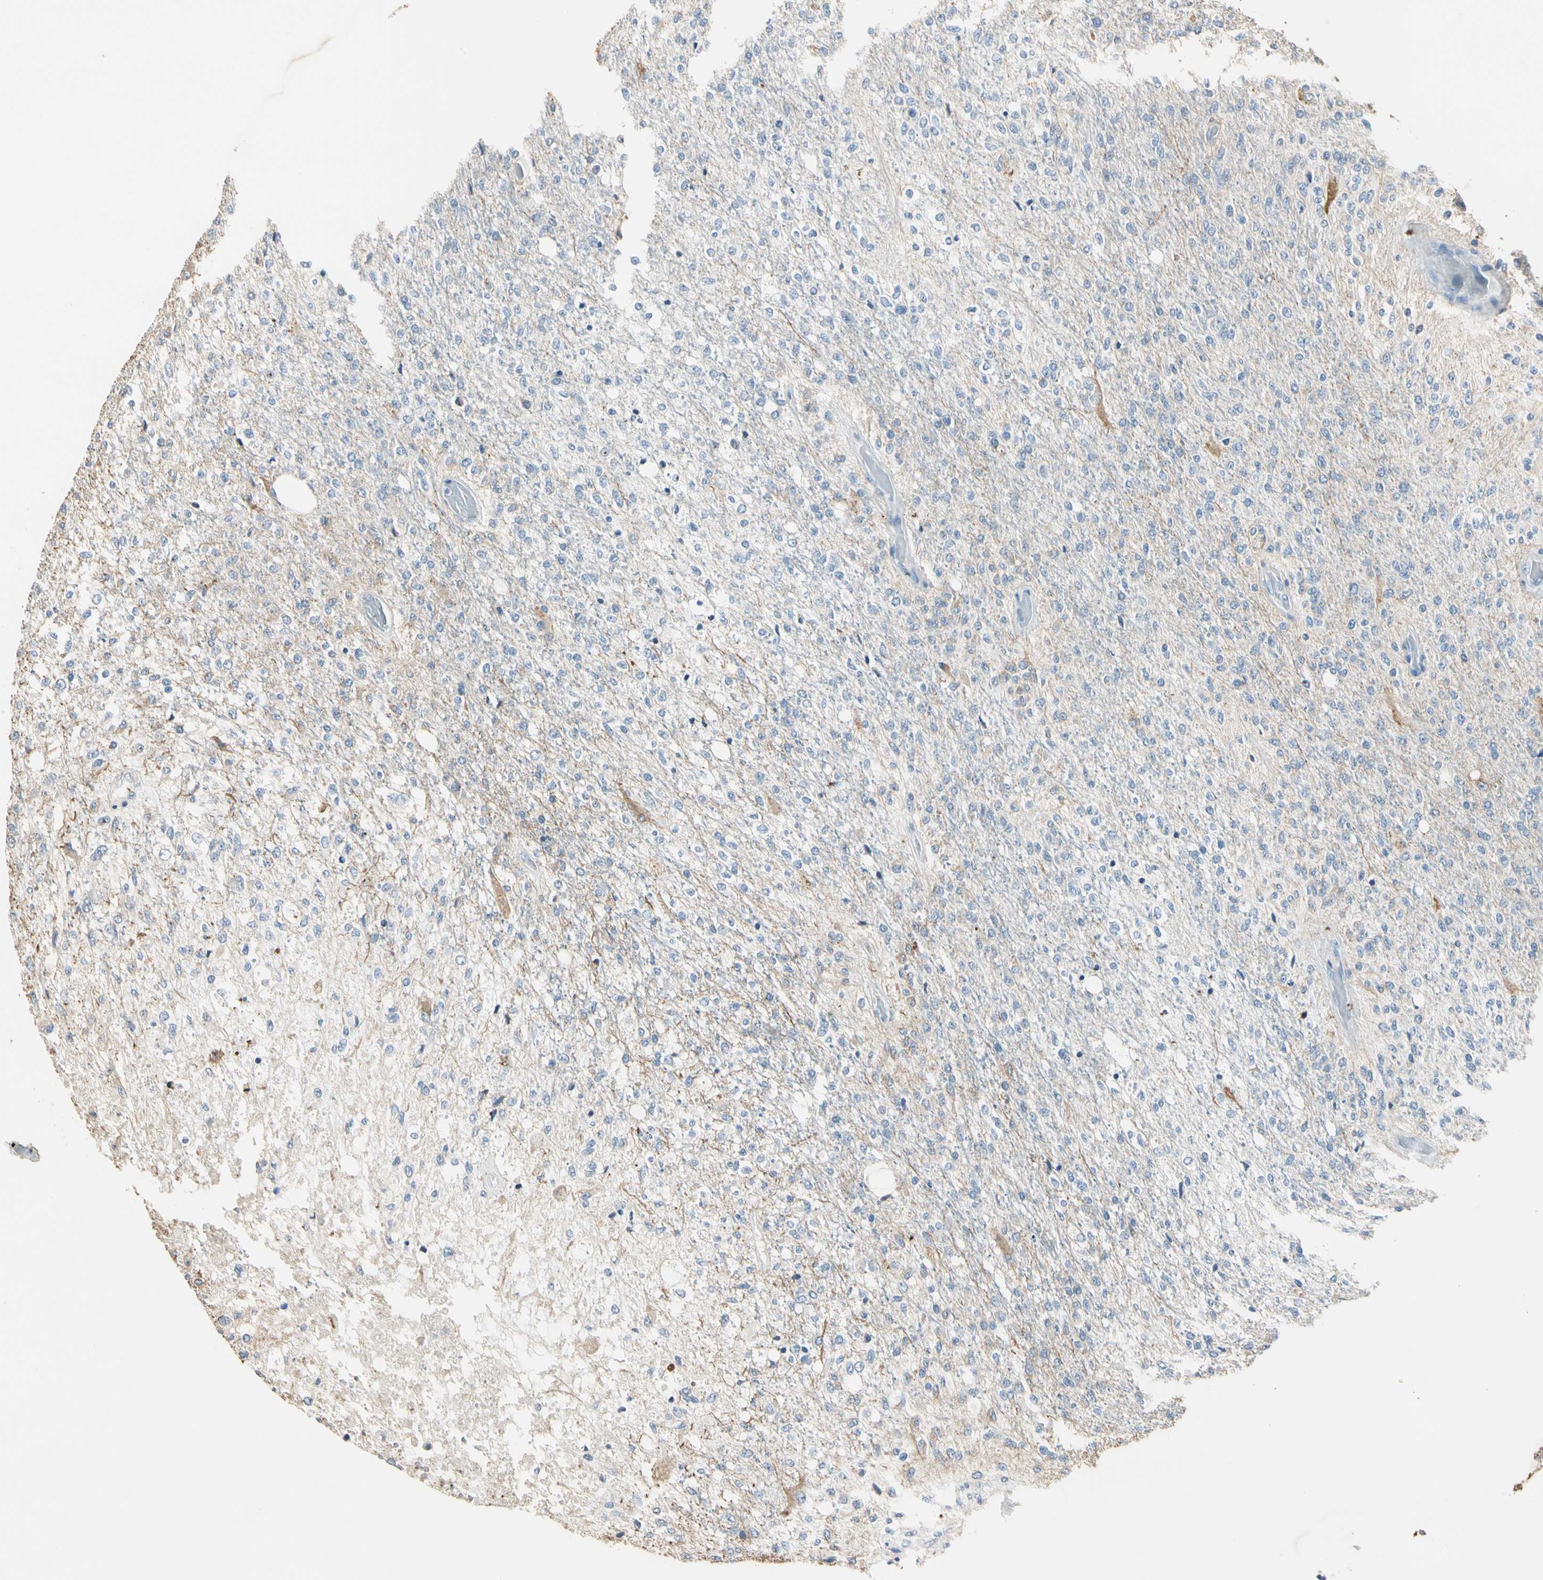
{"staining": {"intensity": "moderate", "quantity": "<25%", "location": "cytoplasmic/membranous"}, "tissue": "glioma", "cell_type": "Tumor cells", "image_type": "cancer", "snomed": [{"axis": "morphology", "description": "Normal tissue, NOS"}, {"axis": "morphology", "description": "Glioma, malignant, High grade"}, {"axis": "topography", "description": "Cerebral cortex"}], "caption": "This photomicrograph exhibits immunohistochemistry (IHC) staining of glioma, with low moderate cytoplasmic/membranous positivity in approximately <25% of tumor cells.", "gene": "GPR153", "patient": {"sex": "male", "age": 77}}